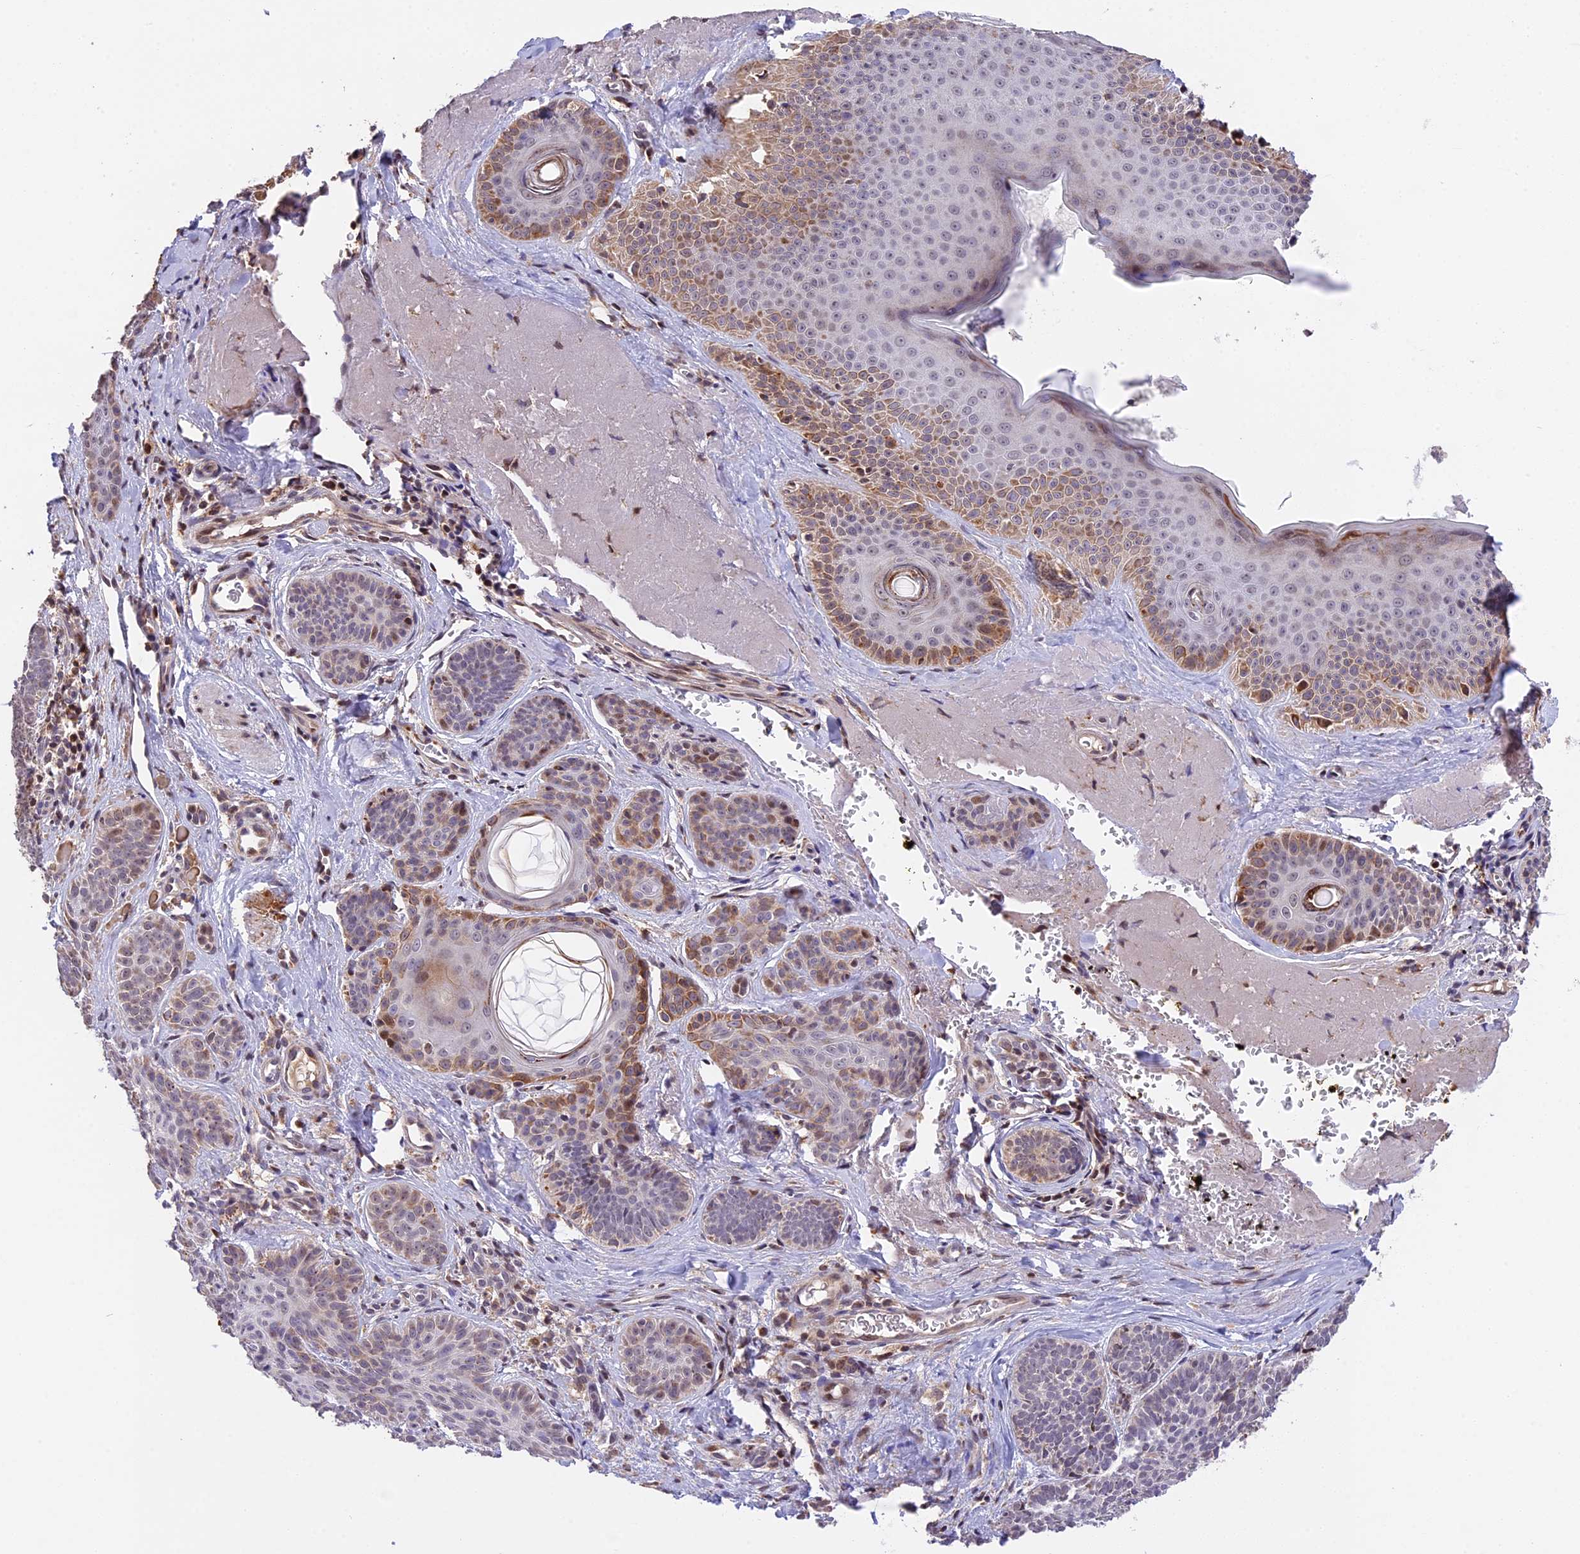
{"staining": {"intensity": "moderate", "quantity": "<25%", "location": "cytoplasmic/membranous,nuclear"}, "tissue": "skin cancer", "cell_type": "Tumor cells", "image_type": "cancer", "snomed": [{"axis": "morphology", "description": "Basal cell carcinoma"}, {"axis": "topography", "description": "Skin"}], "caption": "Immunohistochemistry (IHC) (DAB (3,3'-diaminobenzidine)) staining of skin basal cell carcinoma demonstrates moderate cytoplasmic/membranous and nuclear protein staining in about <25% of tumor cells.", "gene": "RERGL", "patient": {"sex": "male", "age": 85}}